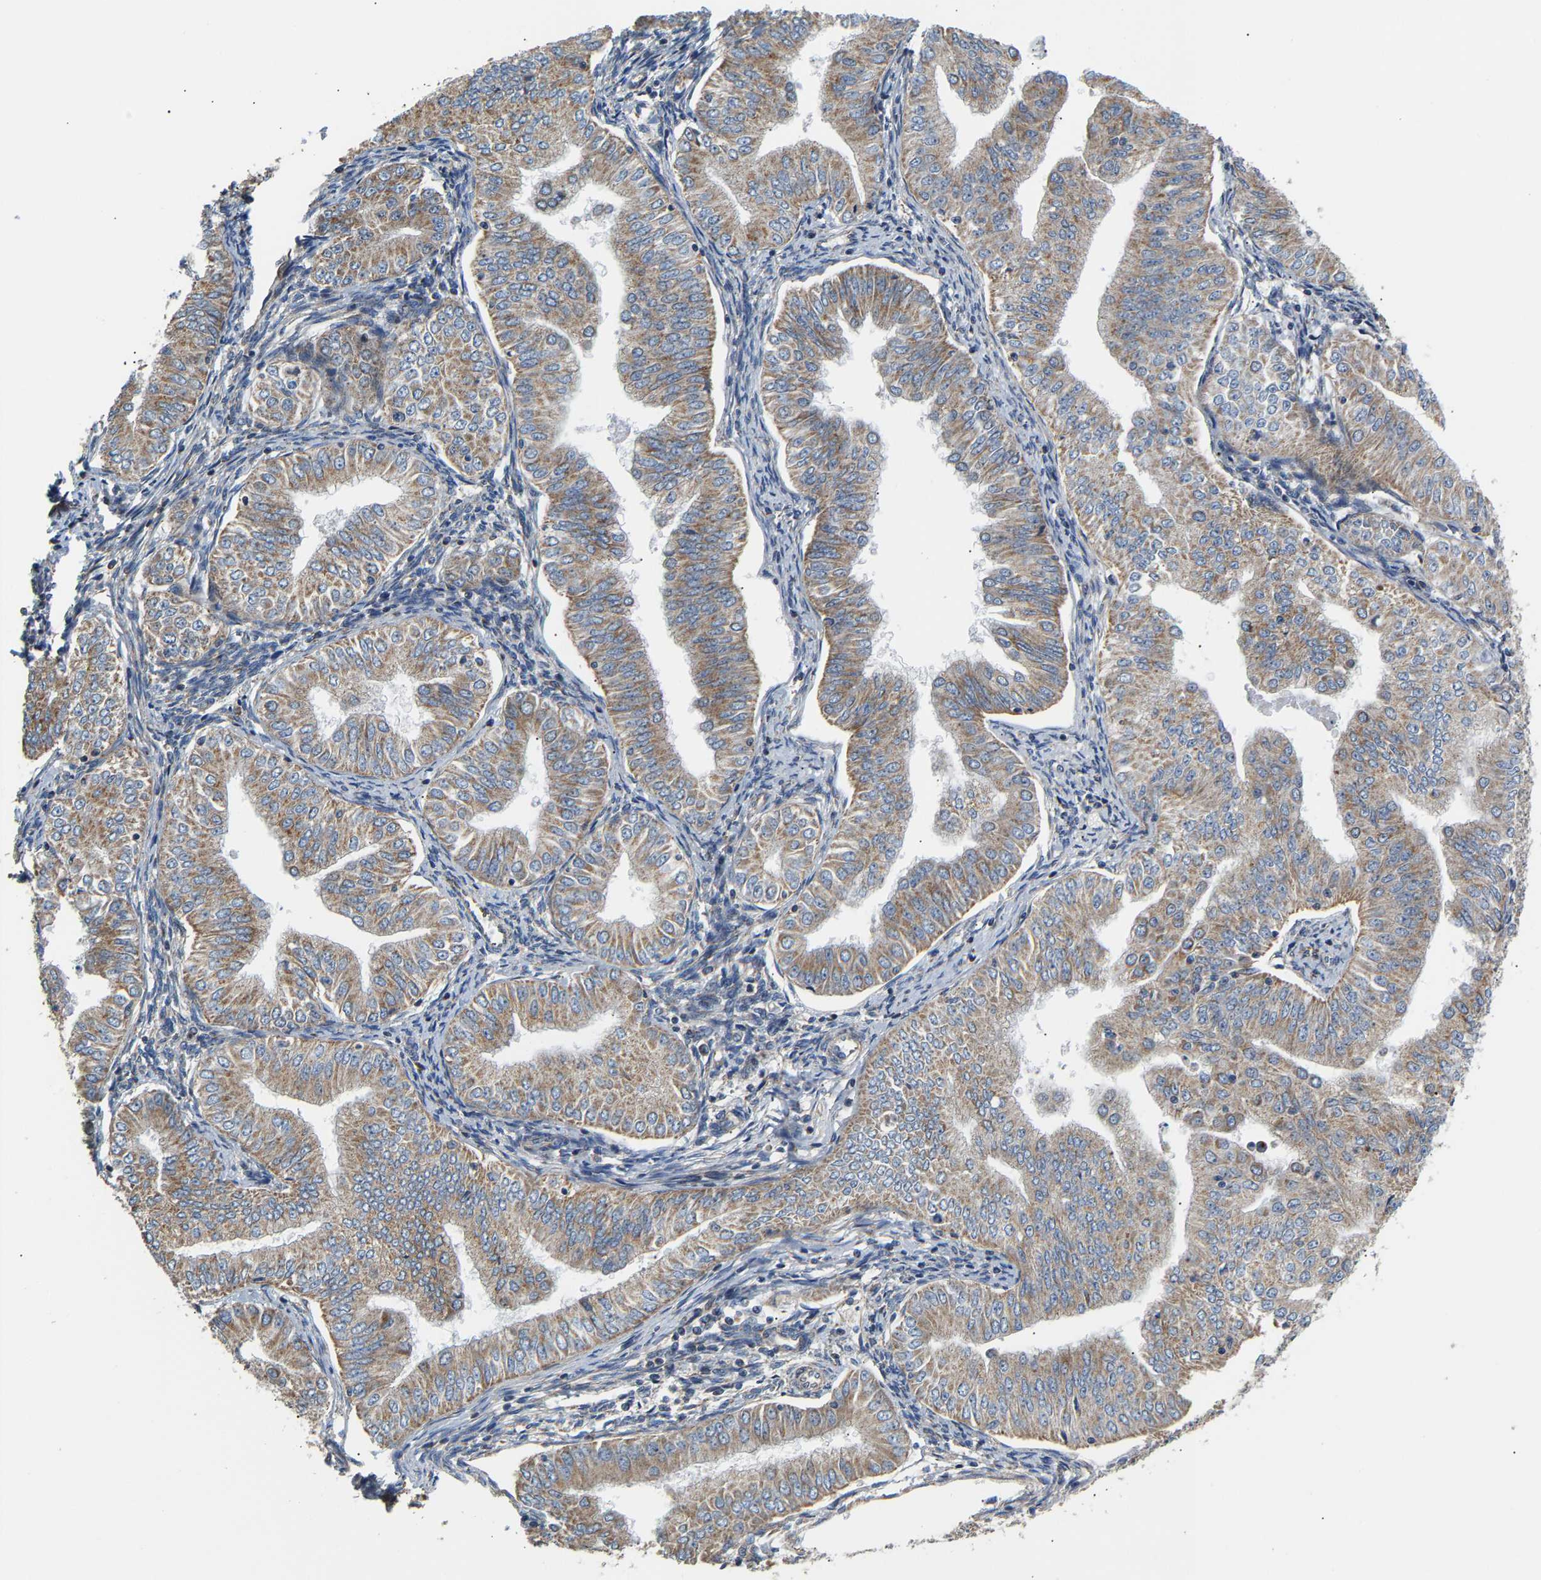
{"staining": {"intensity": "moderate", "quantity": ">75%", "location": "cytoplasmic/membranous"}, "tissue": "endometrial cancer", "cell_type": "Tumor cells", "image_type": "cancer", "snomed": [{"axis": "morphology", "description": "Normal tissue, NOS"}, {"axis": "morphology", "description": "Adenocarcinoma, NOS"}, {"axis": "topography", "description": "Endometrium"}], "caption": "Immunohistochemical staining of adenocarcinoma (endometrial) shows moderate cytoplasmic/membranous protein positivity in about >75% of tumor cells.", "gene": "TMEM168", "patient": {"sex": "female", "age": 53}}